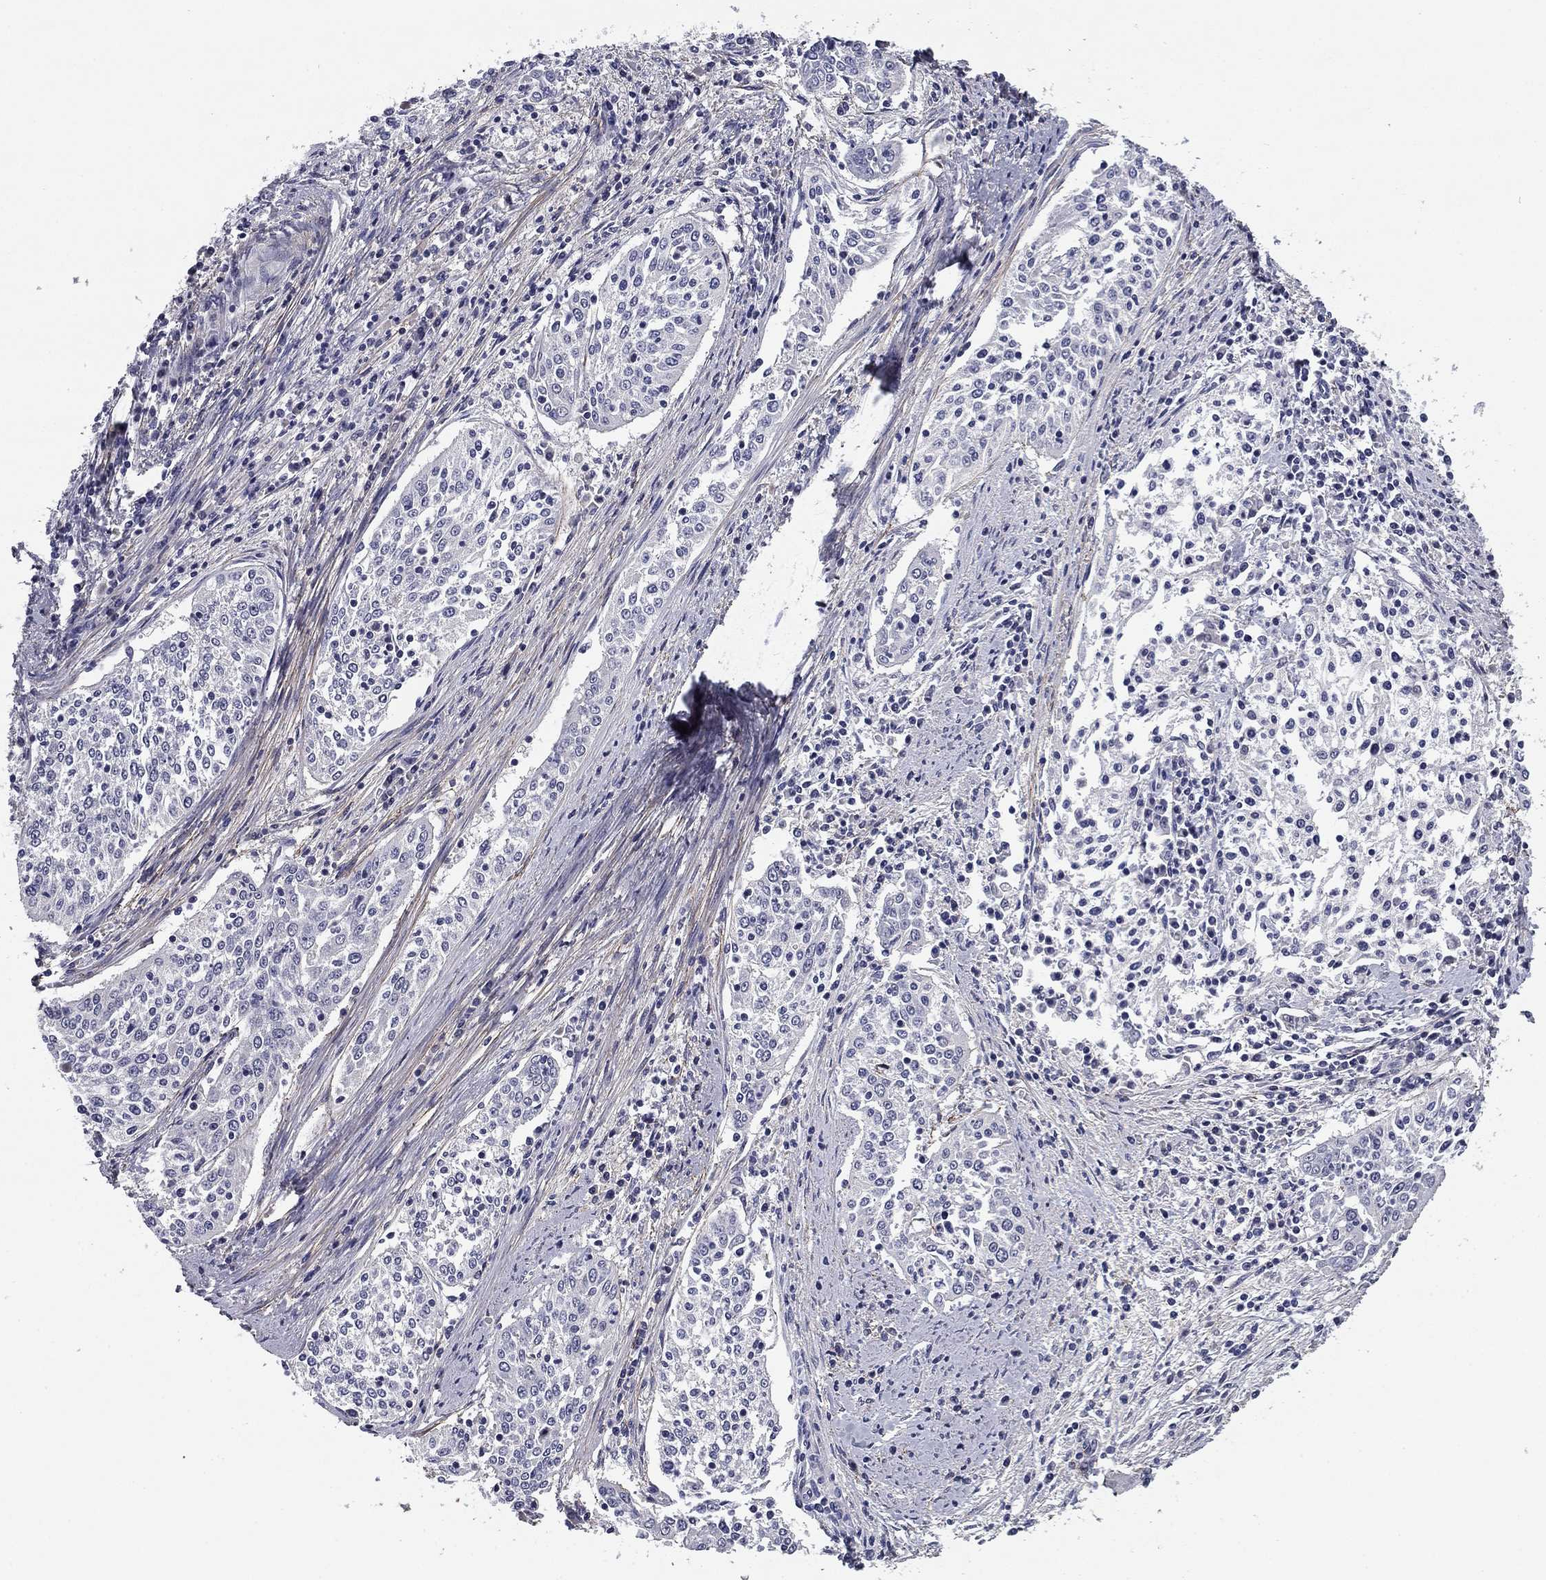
{"staining": {"intensity": "negative", "quantity": "none", "location": "none"}, "tissue": "cervical cancer", "cell_type": "Tumor cells", "image_type": "cancer", "snomed": [{"axis": "morphology", "description": "Squamous cell carcinoma, NOS"}, {"axis": "topography", "description": "Cervix"}], "caption": "A photomicrograph of cervical cancer (squamous cell carcinoma) stained for a protein exhibits no brown staining in tumor cells.", "gene": "REXO5", "patient": {"sex": "female", "age": 41}}